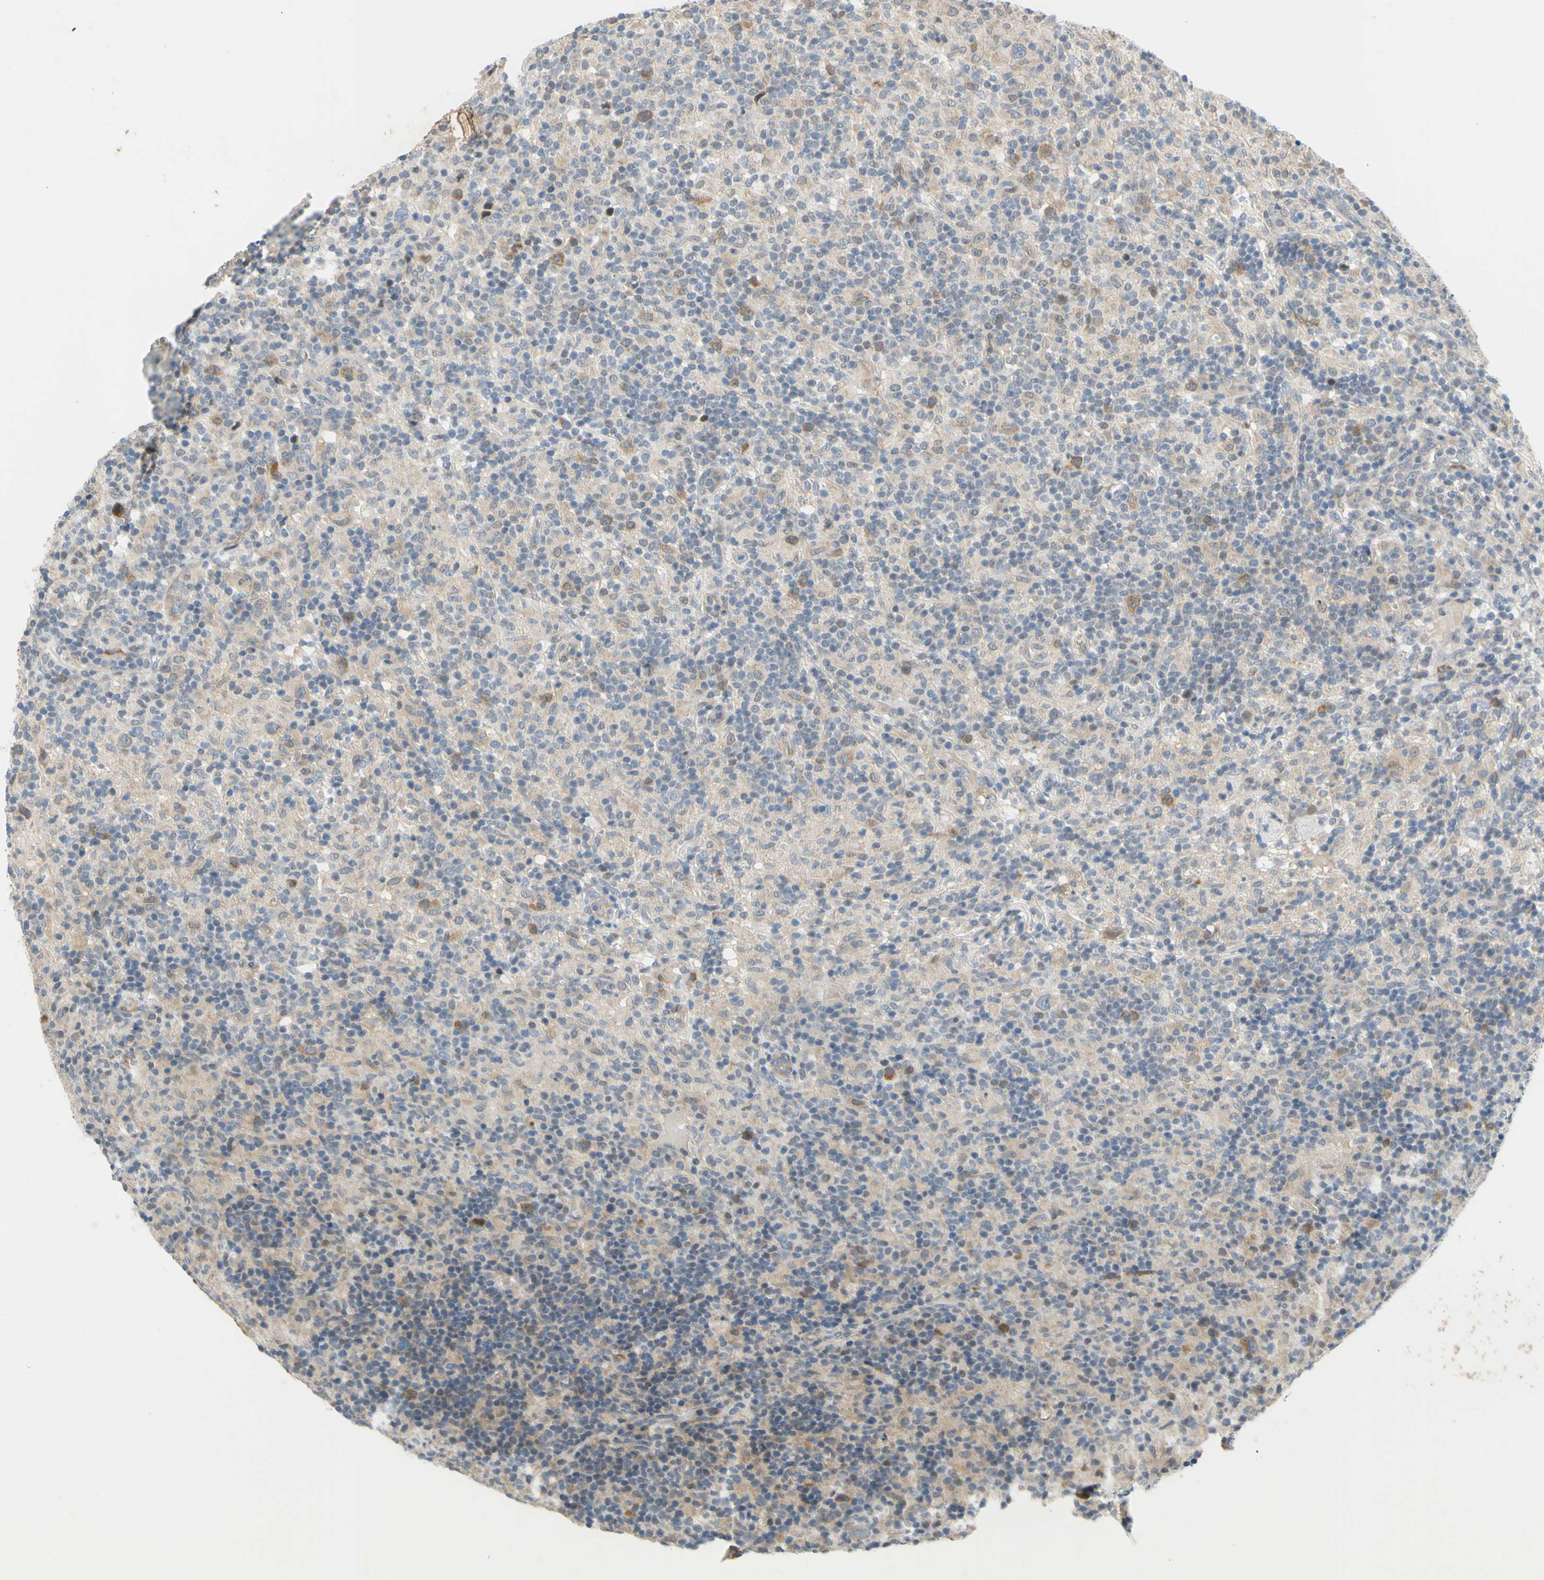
{"staining": {"intensity": "moderate", "quantity": "<25%", "location": "cytoplasmic/membranous"}, "tissue": "lymphoma", "cell_type": "Tumor cells", "image_type": "cancer", "snomed": [{"axis": "morphology", "description": "Hodgkin's disease, NOS"}, {"axis": "topography", "description": "Lymph node"}], "caption": "Immunohistochemistry (DAB) staining of human lymphoma reveals moderate cytoplasmic/membranous protein positivity in approximately <25% of tumor cells.", "gene": "CCNB2", "patient": {"sex": "male", "age": 70}}